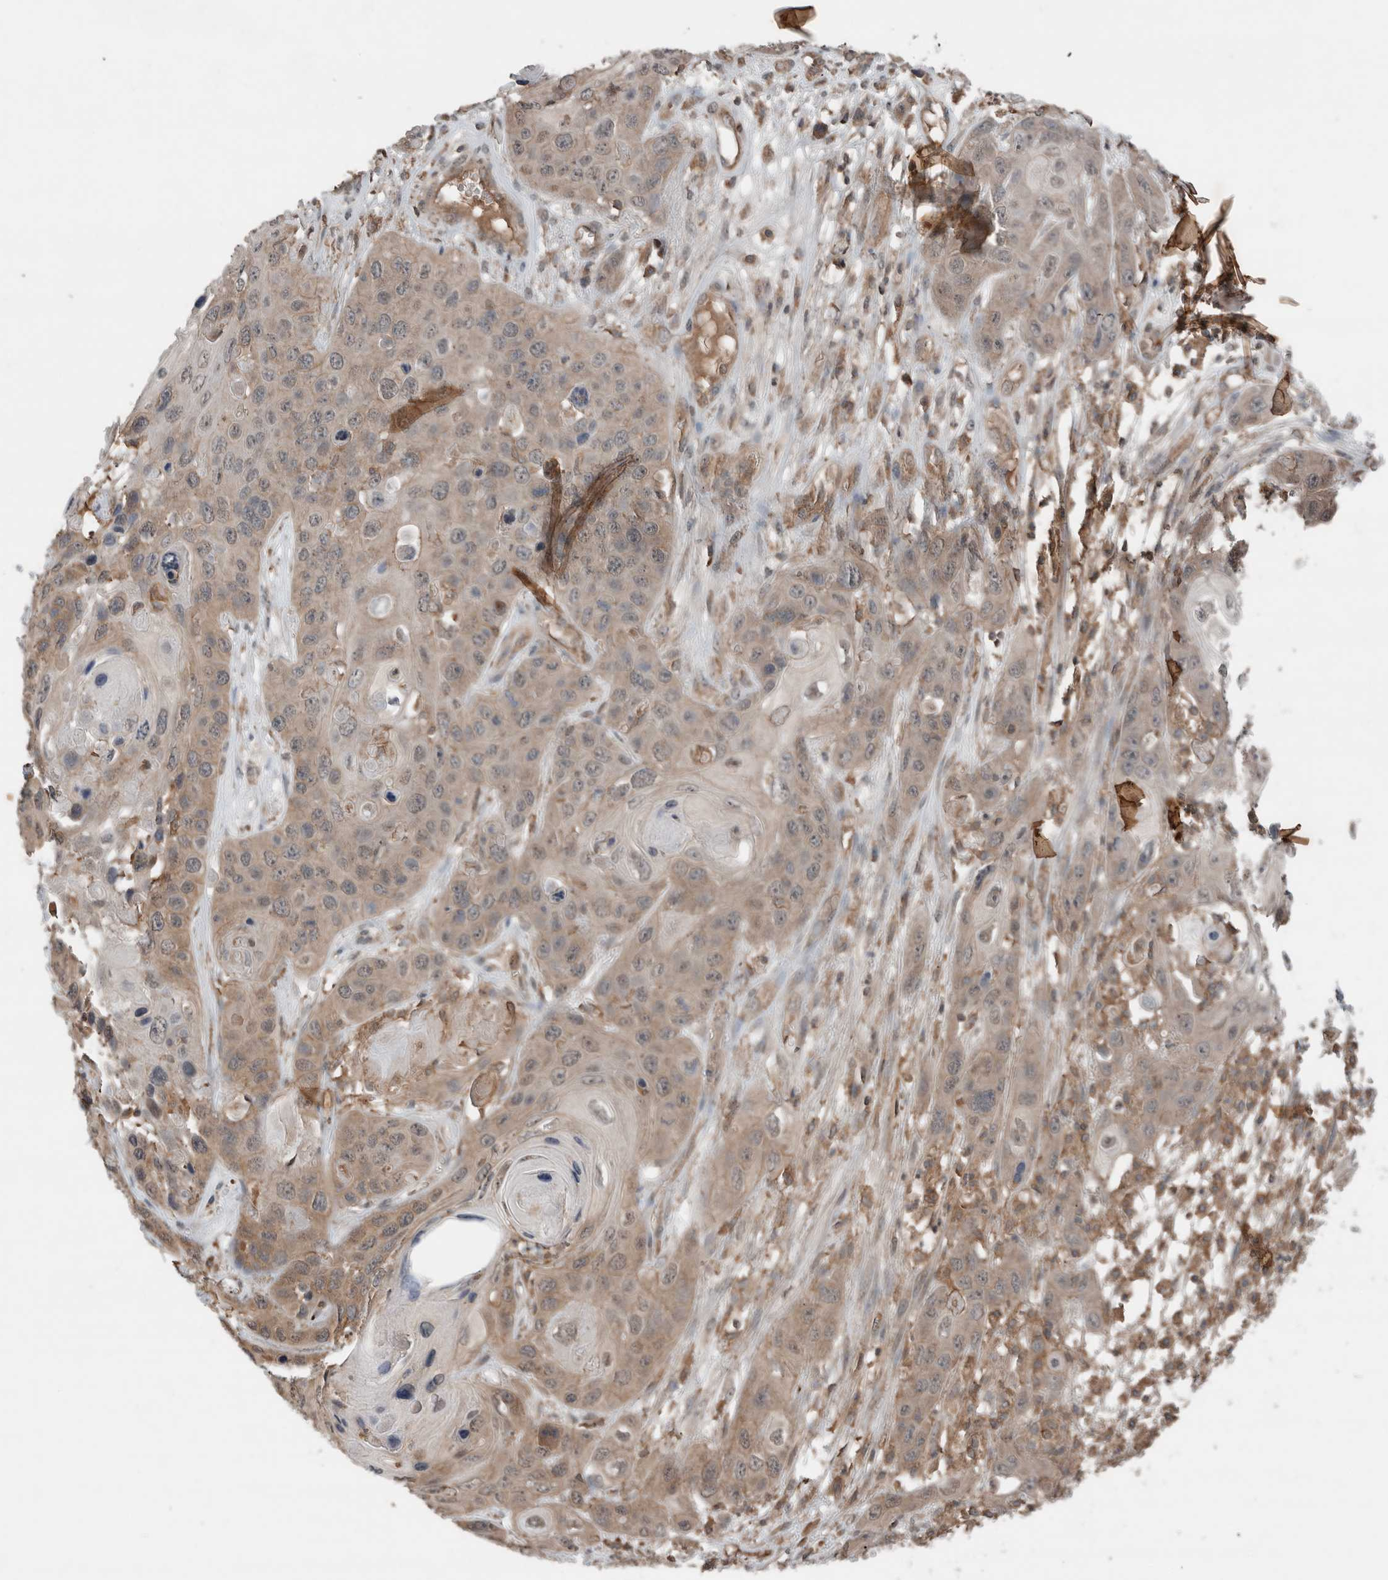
{"staining": {"intensity": "weak", "quantity": "25%-75%", "location": "cytoplasmic/membranous"}, "tissue": "skin cancer", "cell_type": "Tumor cells", "image_type": "cancer", "snomed": [{"axis": "morphology", "description": "Squamous cell carcinoma, NOS"}, {"axis": "topography", "description": "Skin"}], "caption": "This is a micrograph of immunohistochemistry (IHC) staining of skin cancer (squamous cell carcinoma), which shows weak staining in the cytoplasmic/membranous of tumor cells.", "gene": "KLK14", "patient": {"sex": "male", "age": 55}}